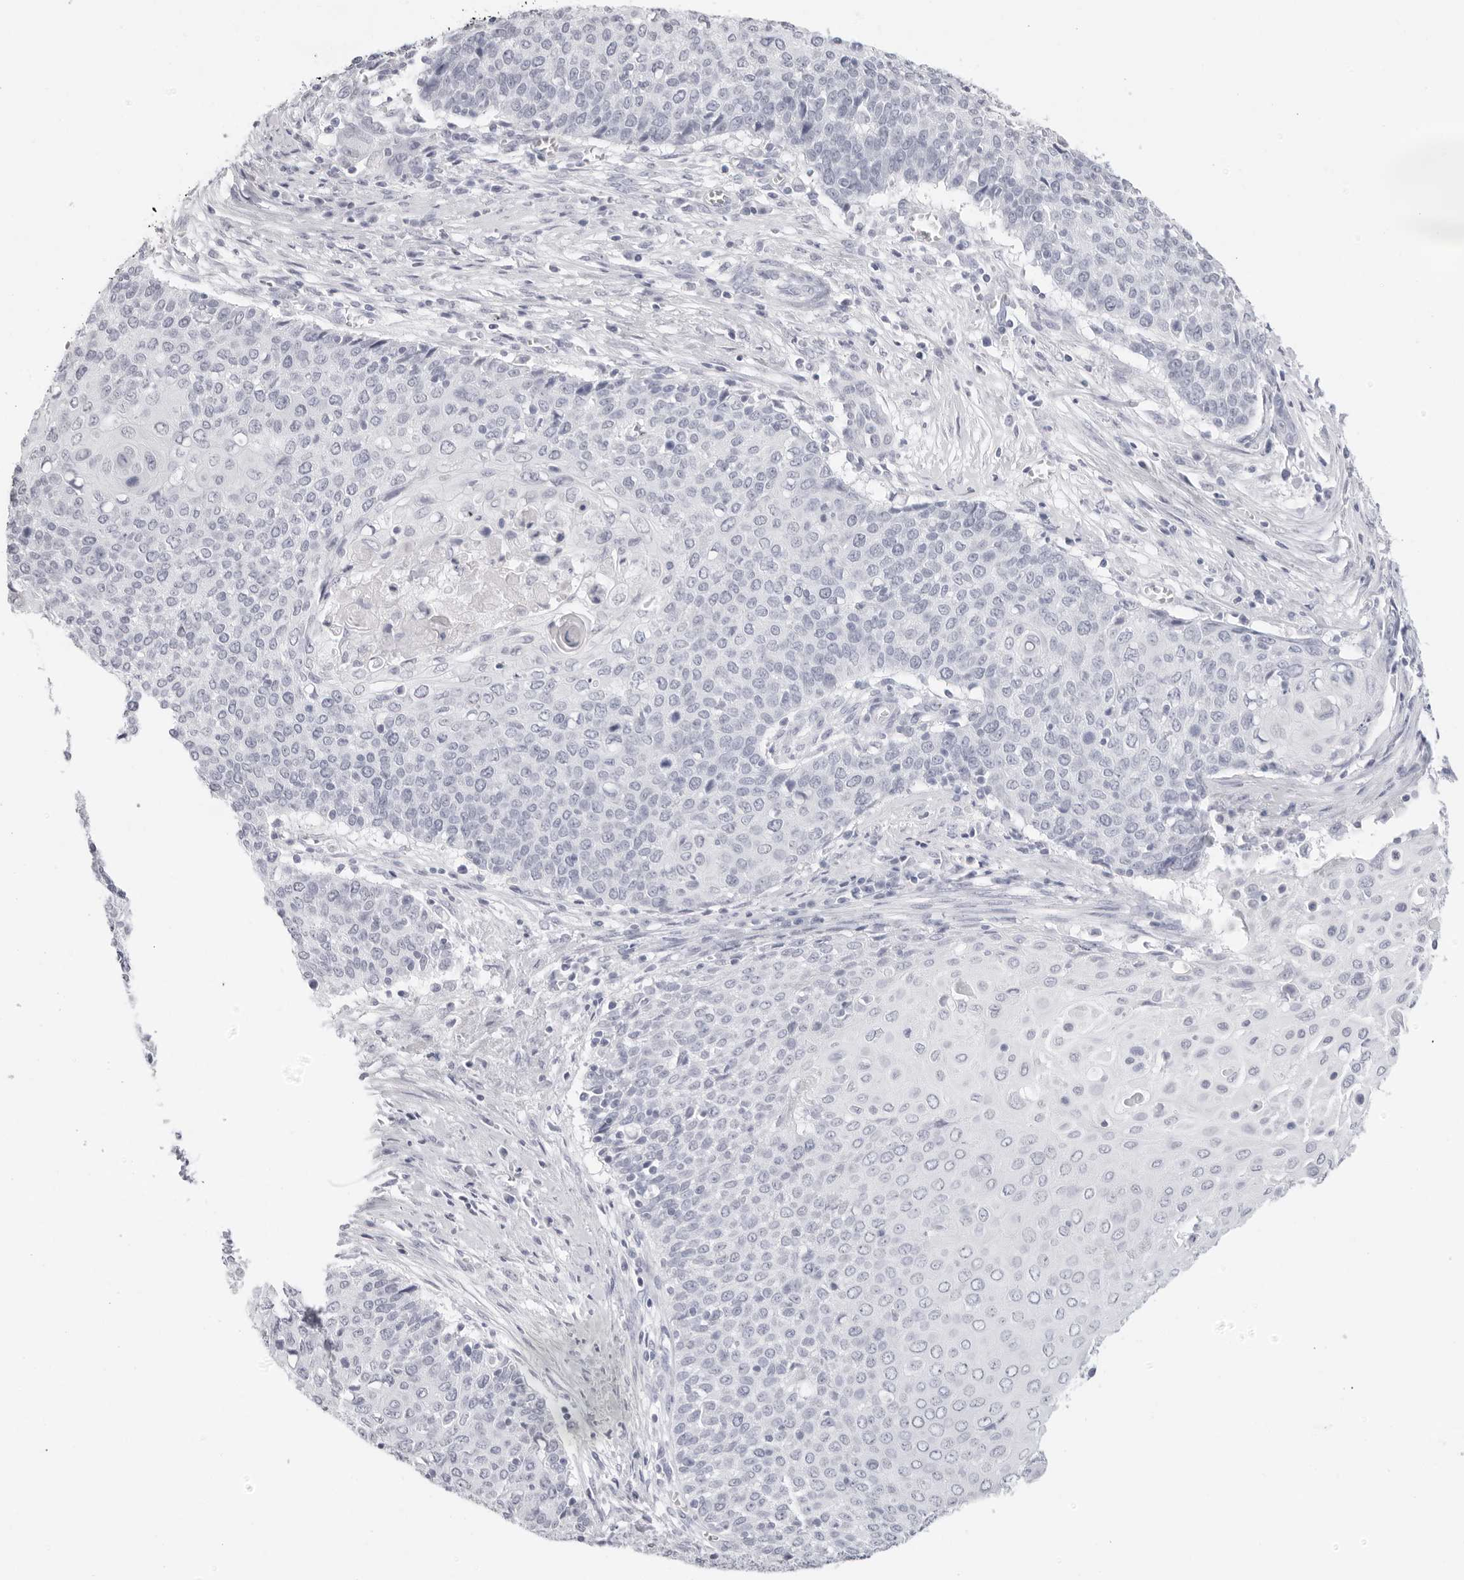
{"staining": {"intensity": "negative", "quantity": "none", "location": "none"}, "tissue": "cervical cancer", "cell_type": "Tumor cells", "image_type": "cancer", "snomed": [{"axis": "morphology", "description": "Squamous cell carcinoma, NOS"}, {"axis": "topography", "description": "Cervix"}], "caption": "Immunohistochemistry micrograph of cervical cancer stained for a protein (brown), which reveals no staining in tumor cells.", "gene": "AGMAT", "patient": {"sex": "female", "age": 39}}